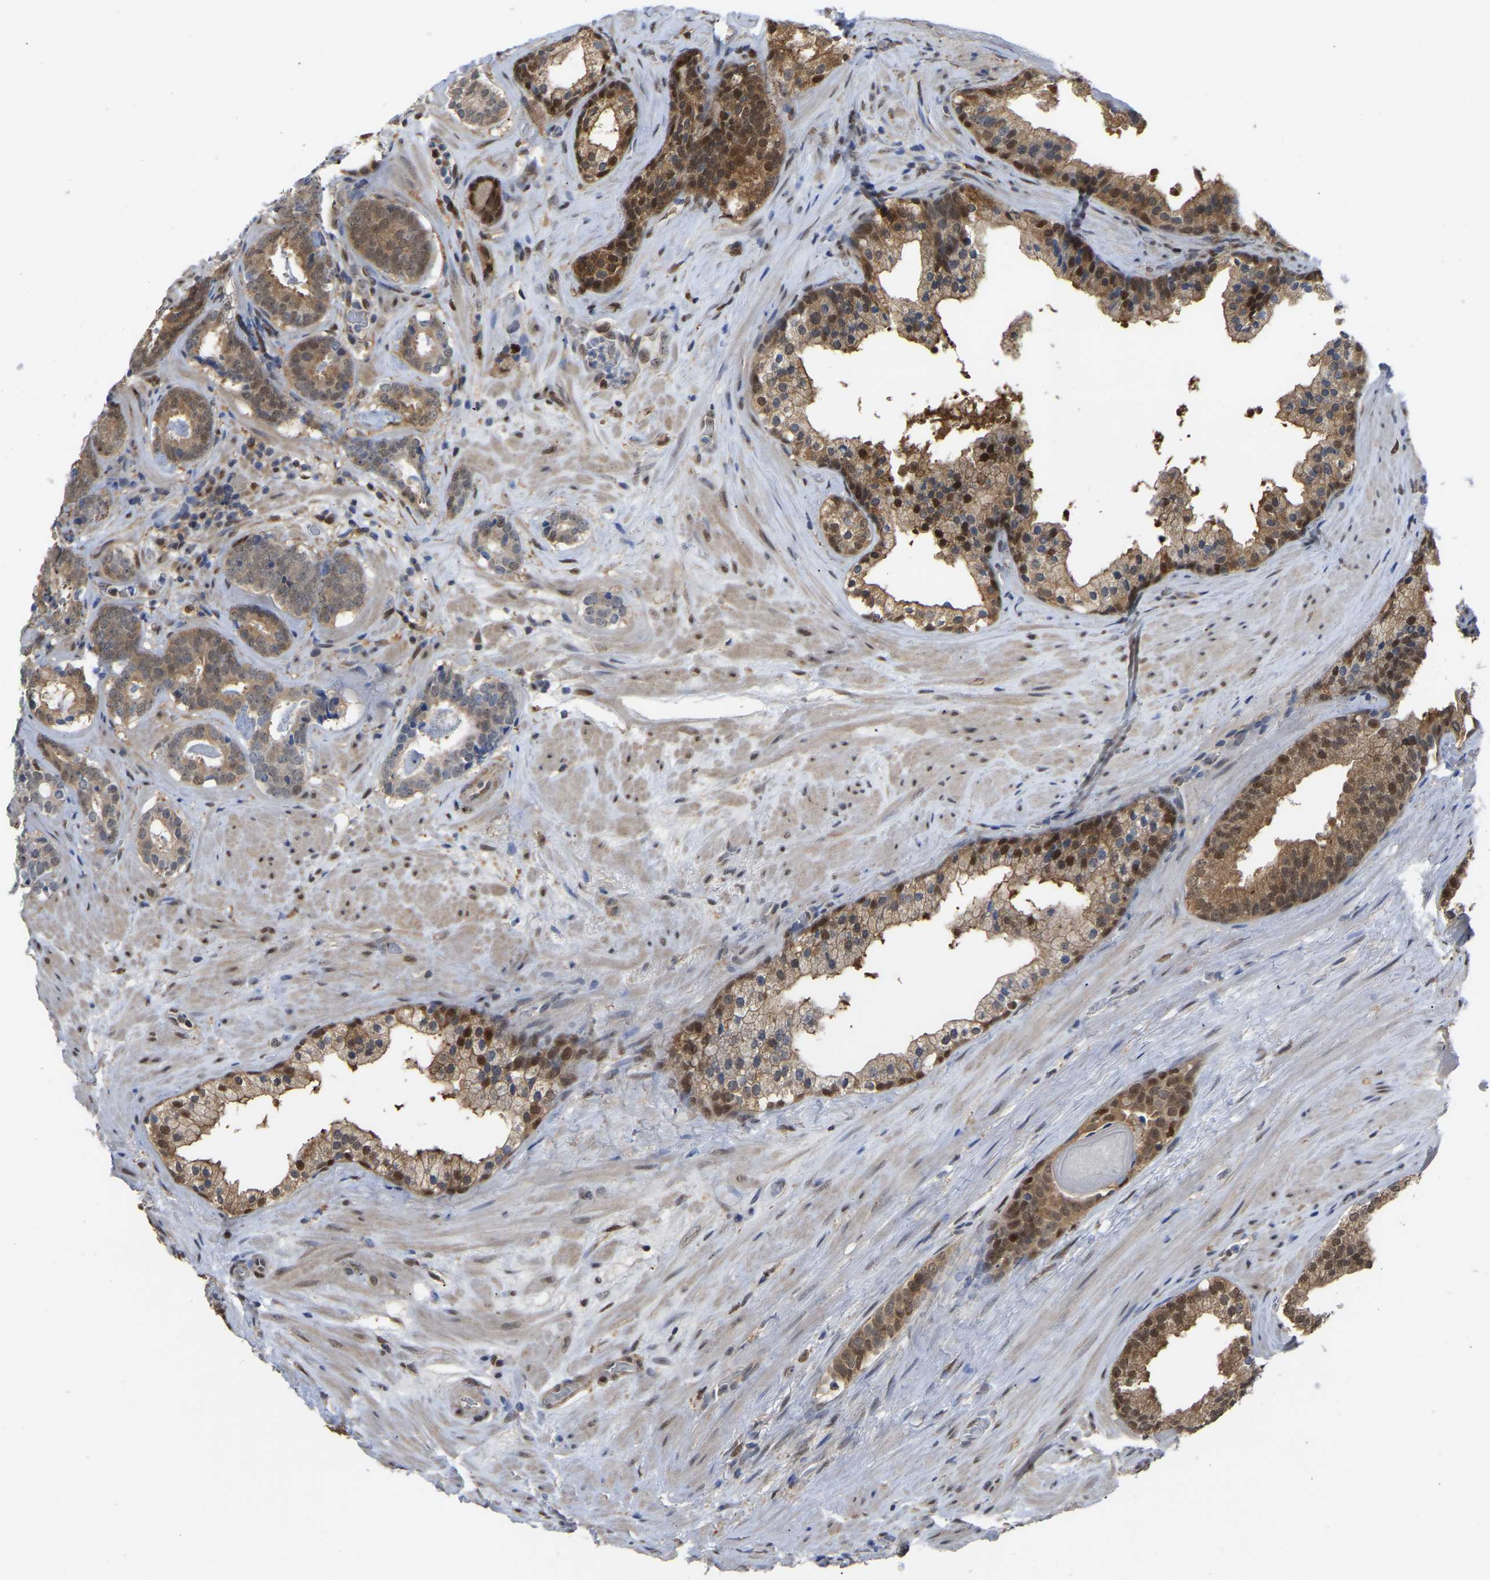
{"staining": {"intensity": "strong", "quantity": ">75%", "location": "cytoplasmic/membranous,nuclear"}, "tissue": "prostate cancer", "cell_type": "Tumor cells", "image_type": "cancer", "snomed": [{"axis": "morphology", "description": "Adenocarcinoma, Low grade"}, {"axis": "topography", "description": "Prostate"}], "caption": "Human low-grade adenocarcinoma (prostate) stained with a protein marker reveals strong staining in tumor cells.", "gene": "KLRG2", "patient": {"sex": "male", "age": 69}}